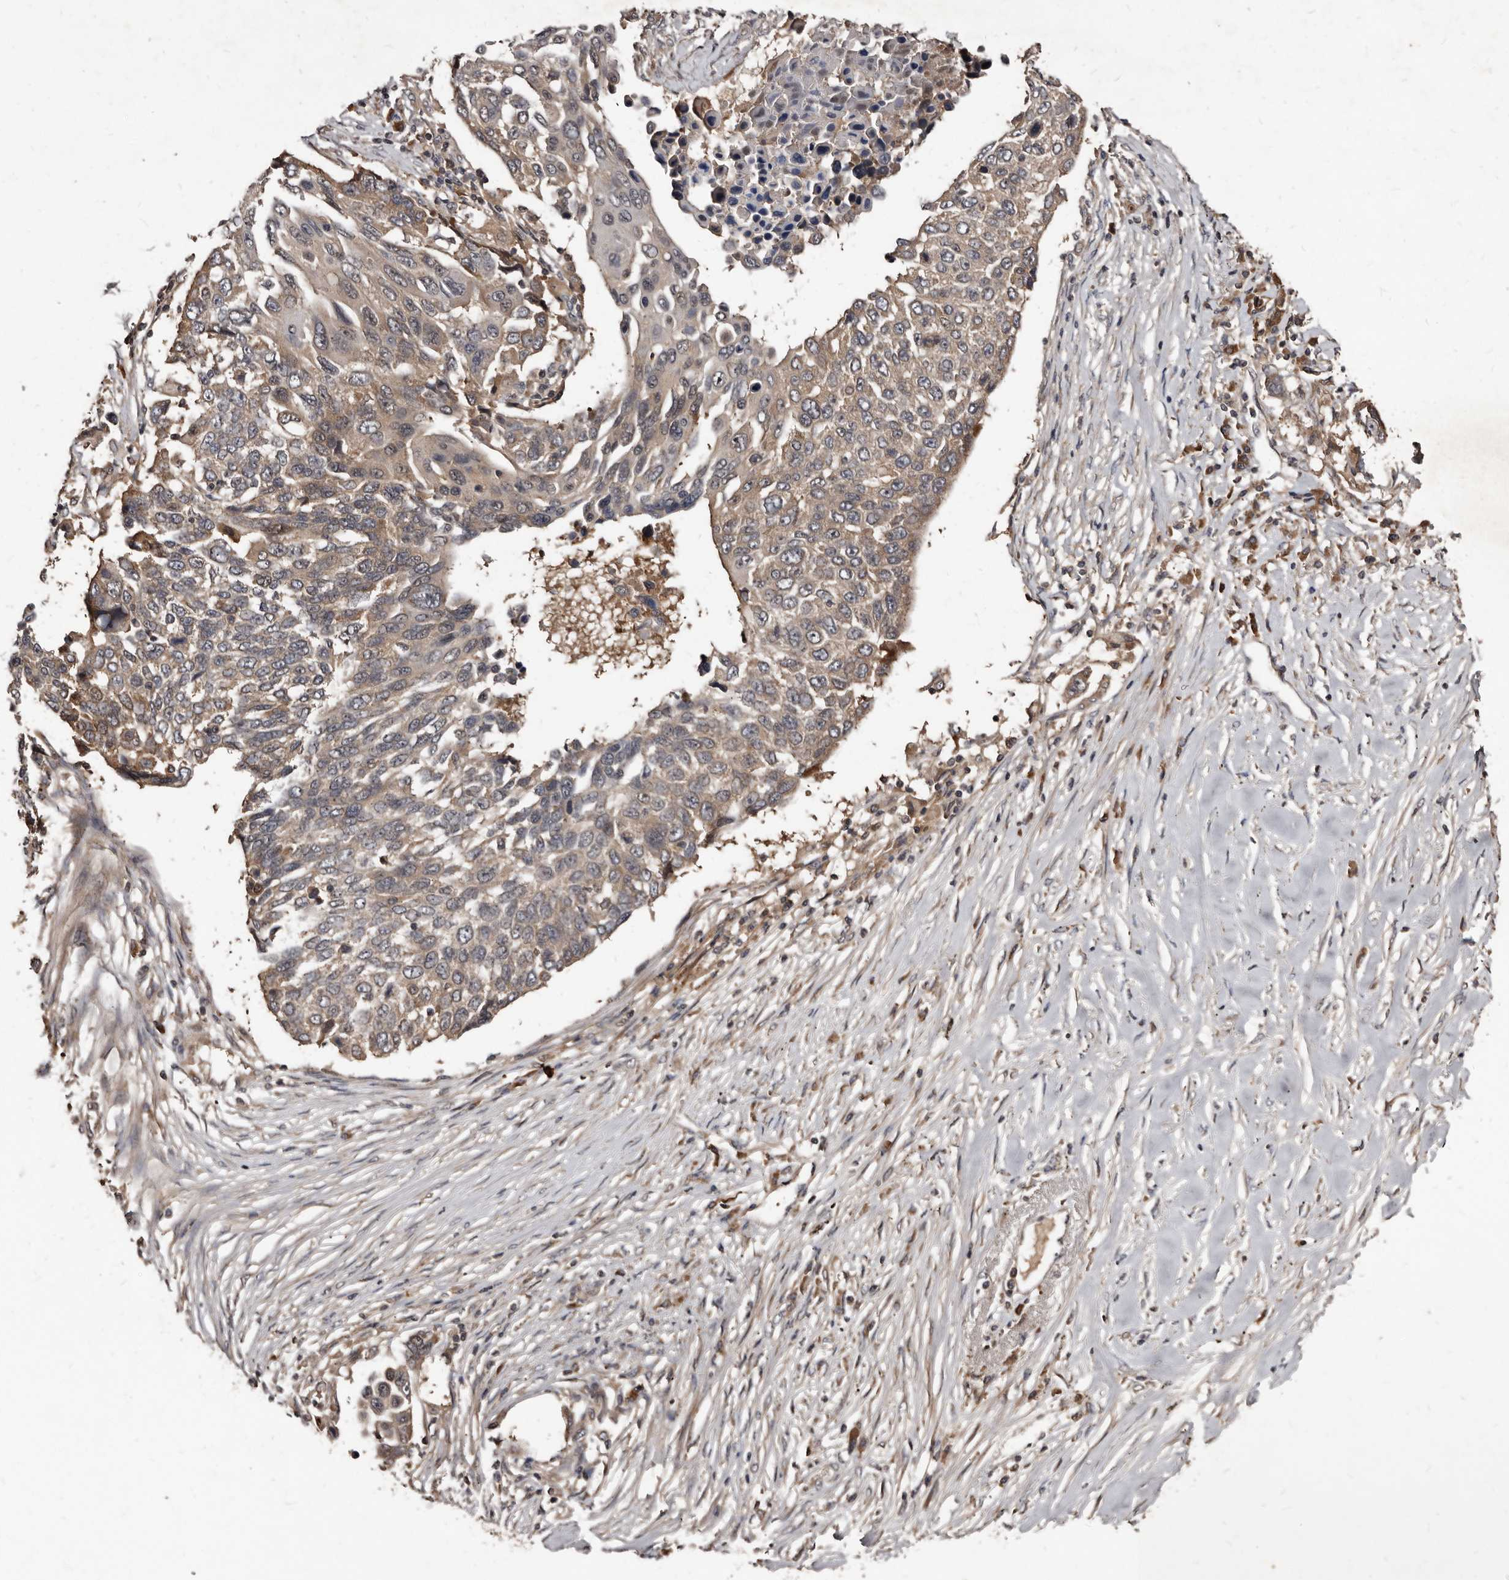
{"staining": {"intensity": "weak", "quantity": ">75%", "location": "cytoplasmic/membranous"}, "tissue": "lung cancer", "cell_type": "Tumor cells", "image_type": "cancer", "snomed": [{"axis": "morphology", "description": "Squamous cell carcinoma, NOS"}, {"axis": "topography", "description": "Lung"}], "caption": "Lung cancer (squamous cell carcinoma) stained with a brown dye exhibits weak cytoplasmic/membranous positive positivity in approximately >75% of tumor cells.", "gene": "PMVK", "patient": {"sex": "male", "age": 66}}